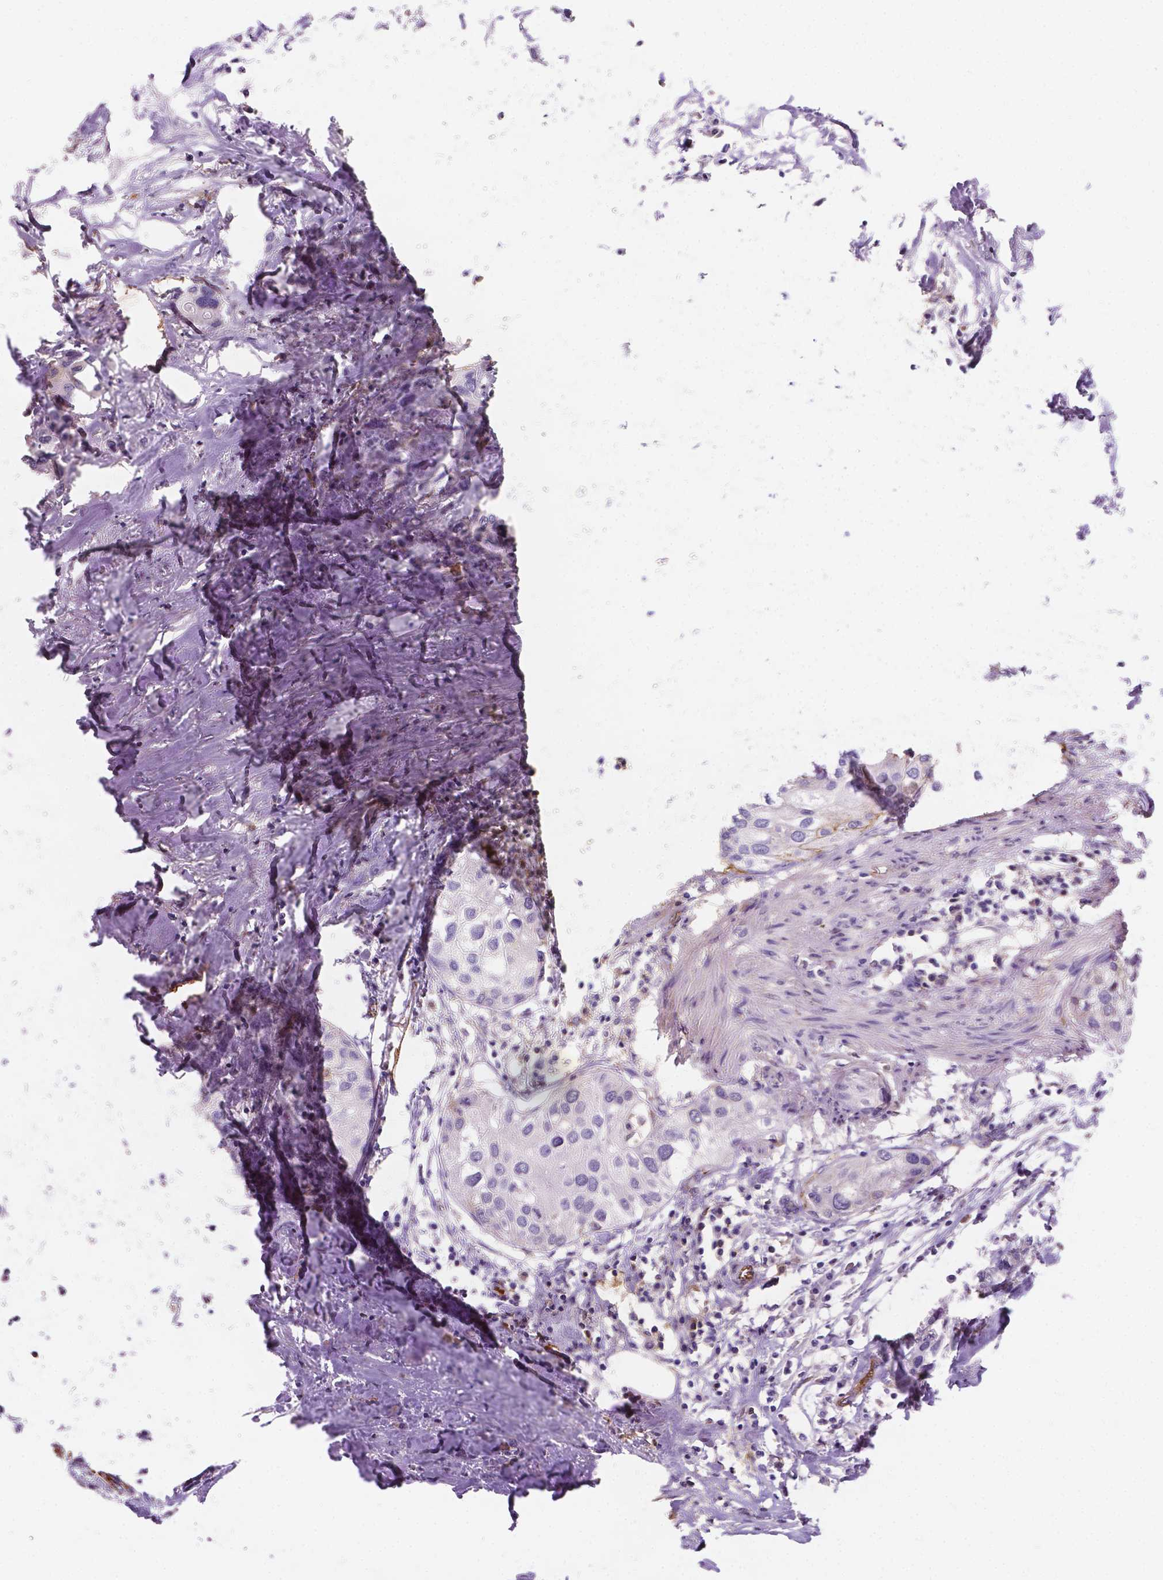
{"staining": {"intensity": "negative", "quantity": "none", "location": "none"}, "tissue": "urothelial cancer", "cell_type": "Tumor cells", "image_type": "cancer", "snomed": [{"axis": "morphology", "description": "Urothelial carcinoma, High grade"}, {"axis": "topography", "description": "Urinary bladder"}], "caption": "DAB immunohistochemical staining of urothelial cancer shows no significant expression in tumor cells. (DAB (3,3'-diaminobenzidine) IHC visualized using brightfield microscopy, high magnification).", "gene": "APOE", "patient": {"sex": "male", "age": 64}}